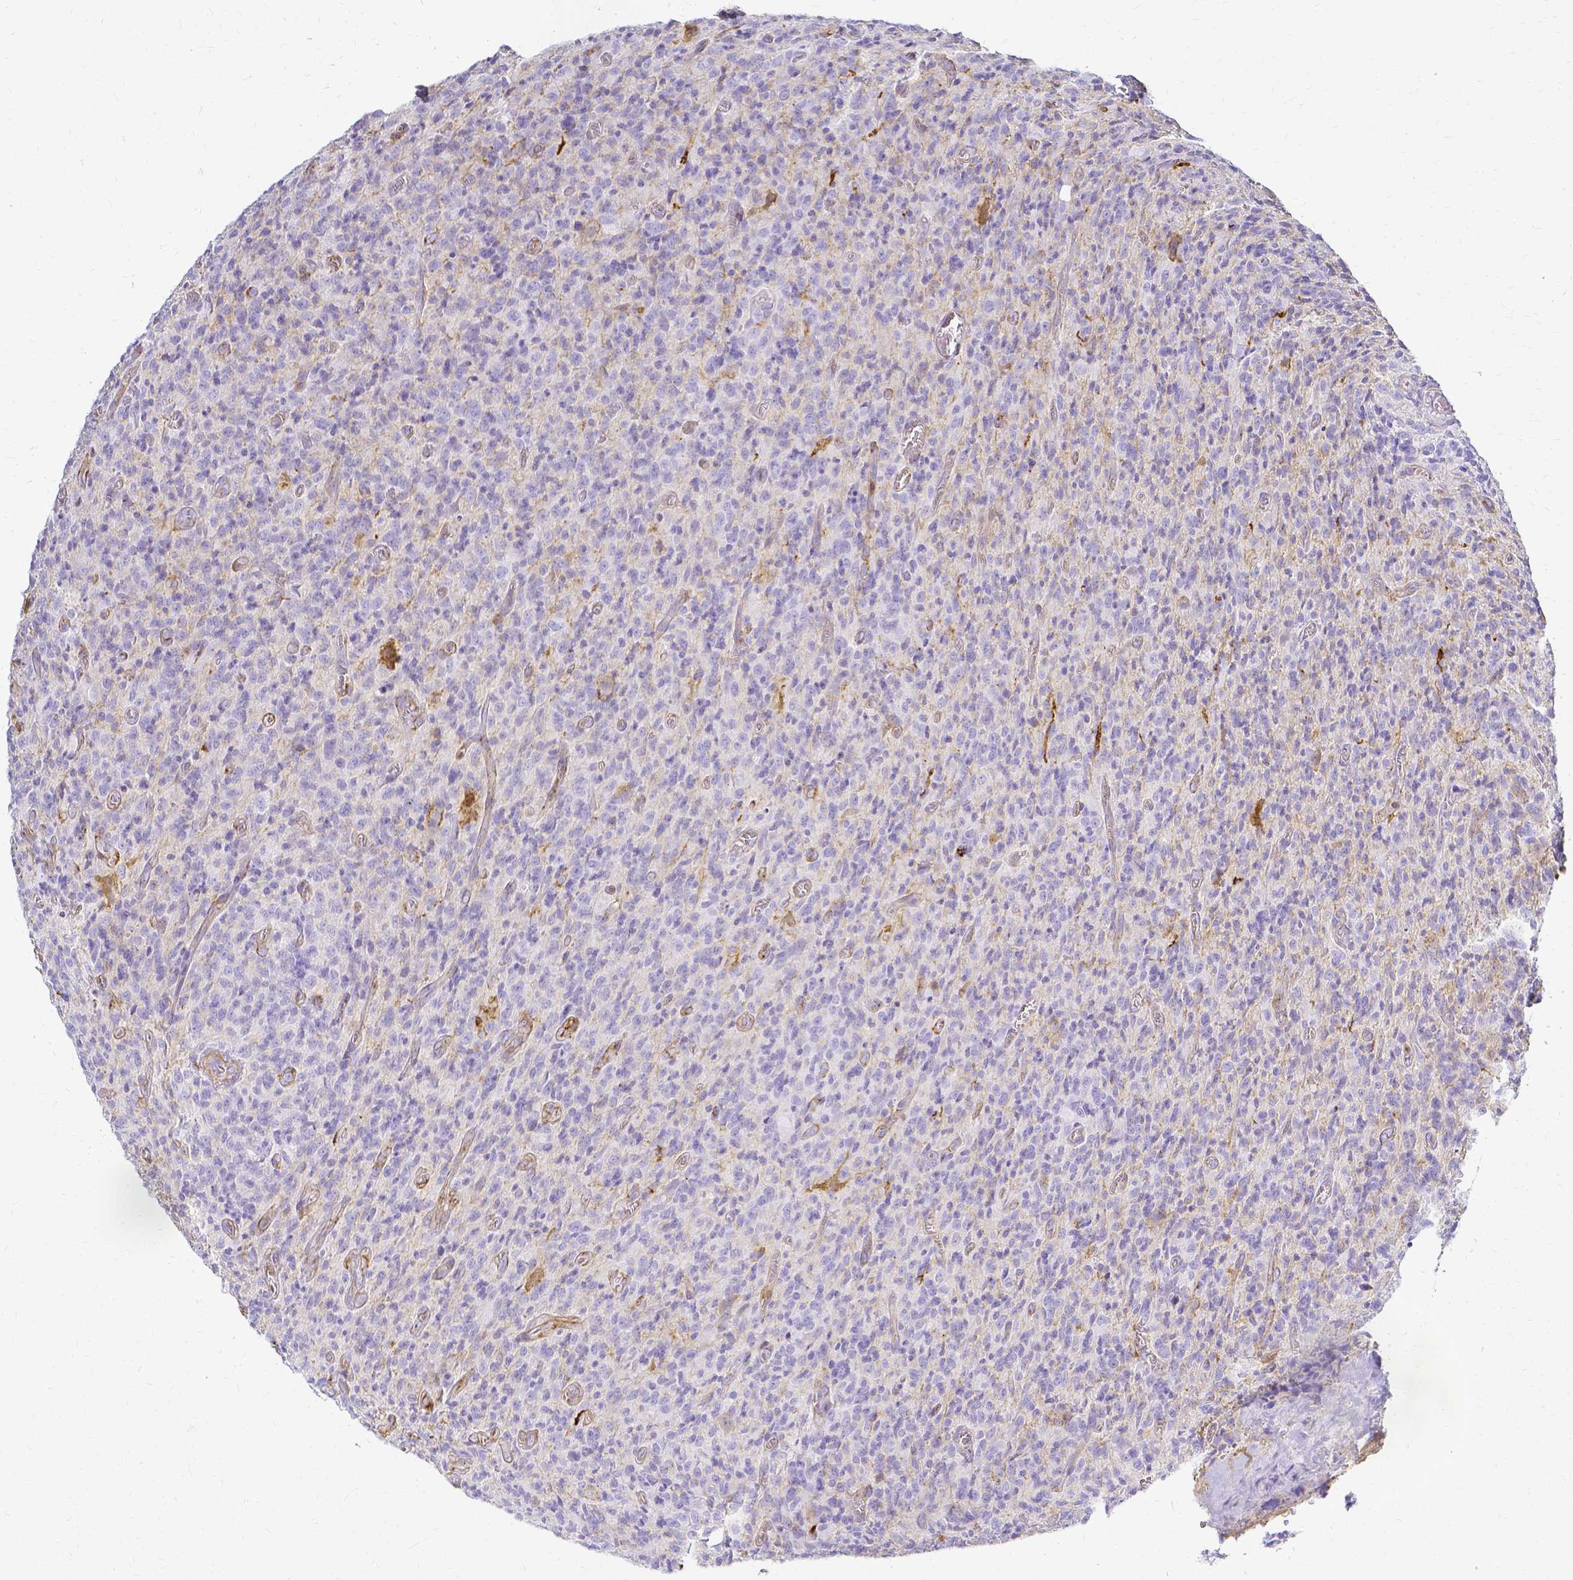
{"staining": {"intensity": "negative", "quantity": "none", "location": "none"}, "tissue": "glioma", "cell_type": "Tumor cells", "image_type": "cancer", "snomed": [{"axis": "morphology", "description": "Glioma, malignant, High grade"}, {"axis": "topography", "description": "Brain"}], "caption": "This is an immunohistochemistry (IHC) histopathology image of human high-grade glioma (malignant). There is no staining in tumor cells.", "gene": "HSPA12A", "patient": {"sex": "male", "age": 76}}